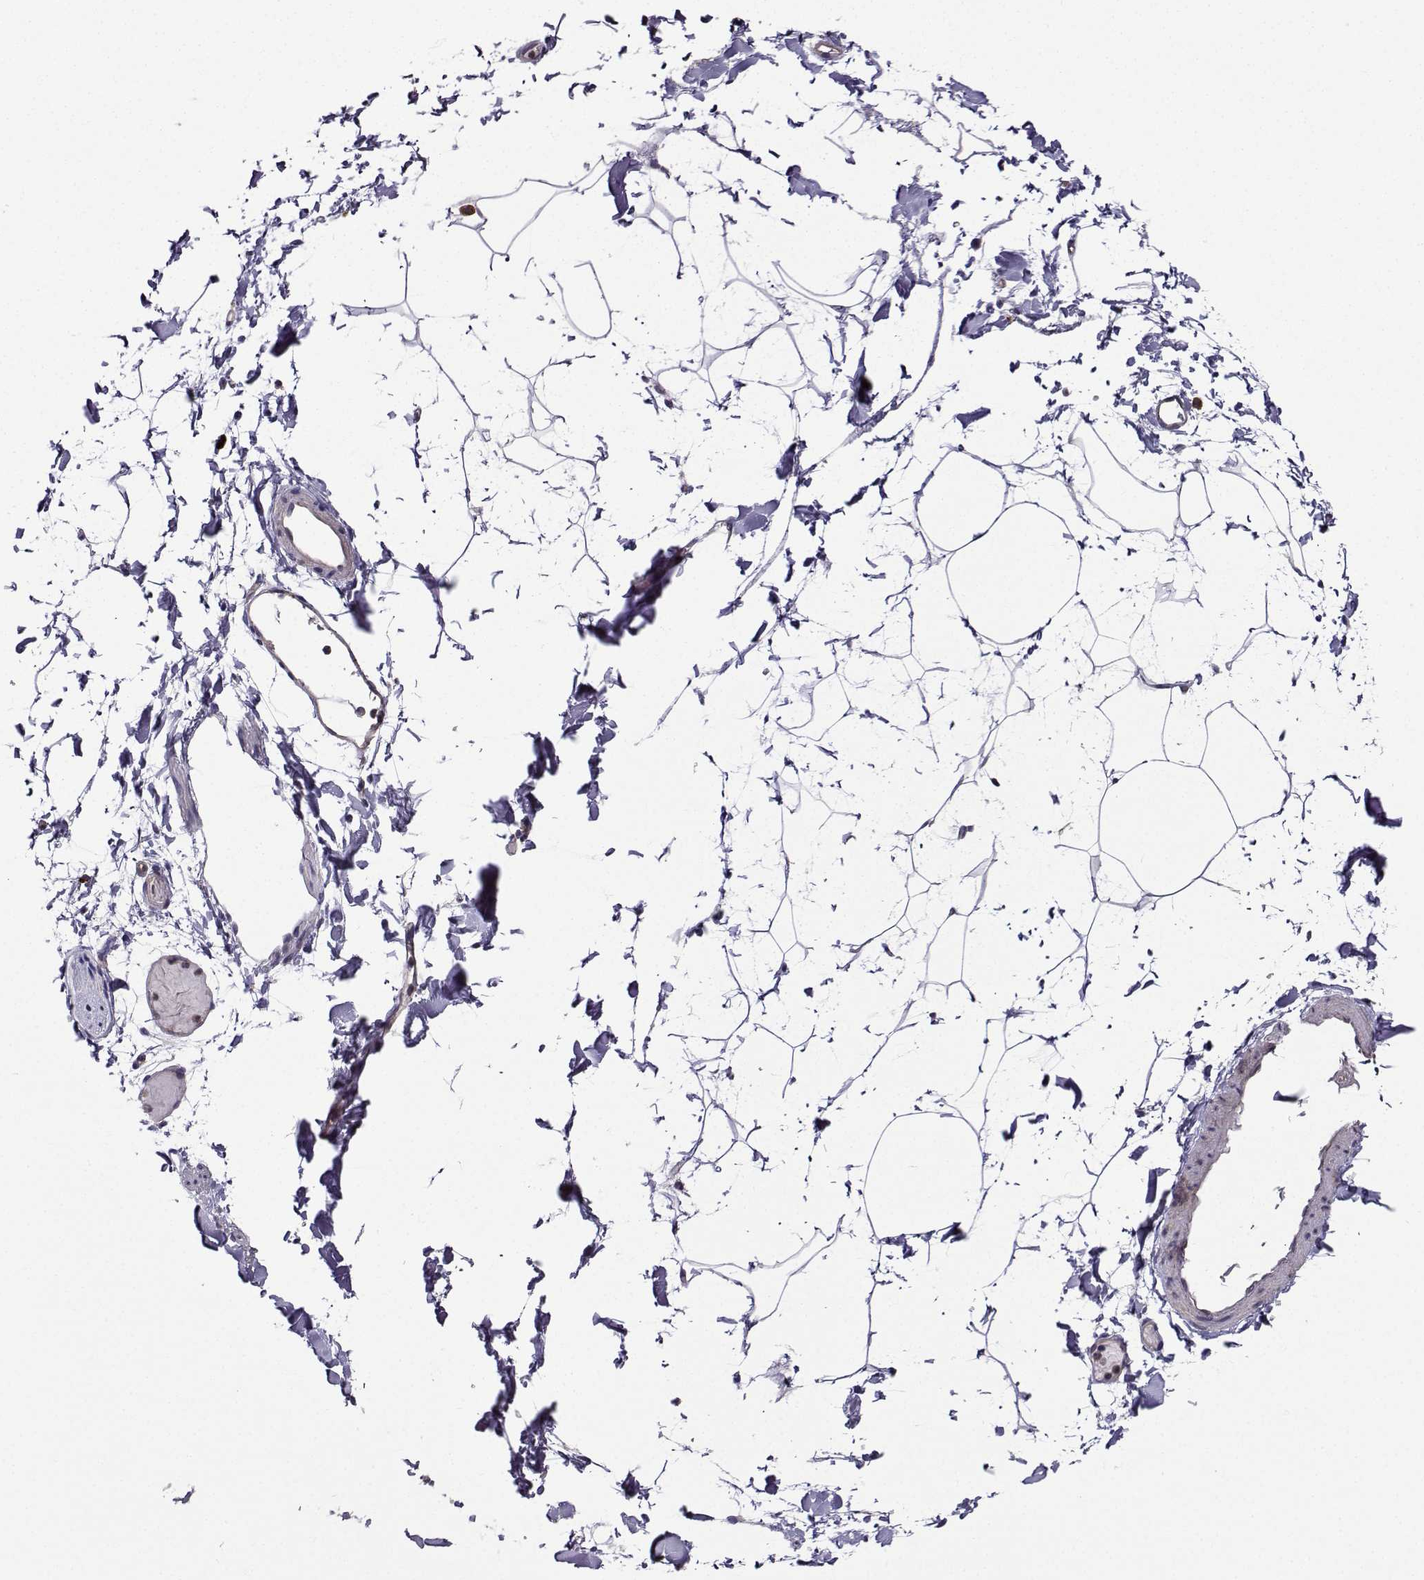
{"staining": {"intensity": "negative", "quantity": "none", "location": "none"}, "tissue": "adipose tissue", "cell_type": "Adipocytes", "image_type": "normal", "snomed": [{"axis": "morphology", "description": "Normal tissue, NOS"}, {"axis": "topography", "description": "Gallbladder"}, {"axis": "topography", "description": "Peripheral nerve tissue"}], "caption": "DAB (3,3'-diaminobenzidine) immunohistochemical staining of unremarkable human adipose tissue reveals no significant expression in adipocytes.", "gene": "ITGB8", "patient": {"sex": "female", "age": 45}}